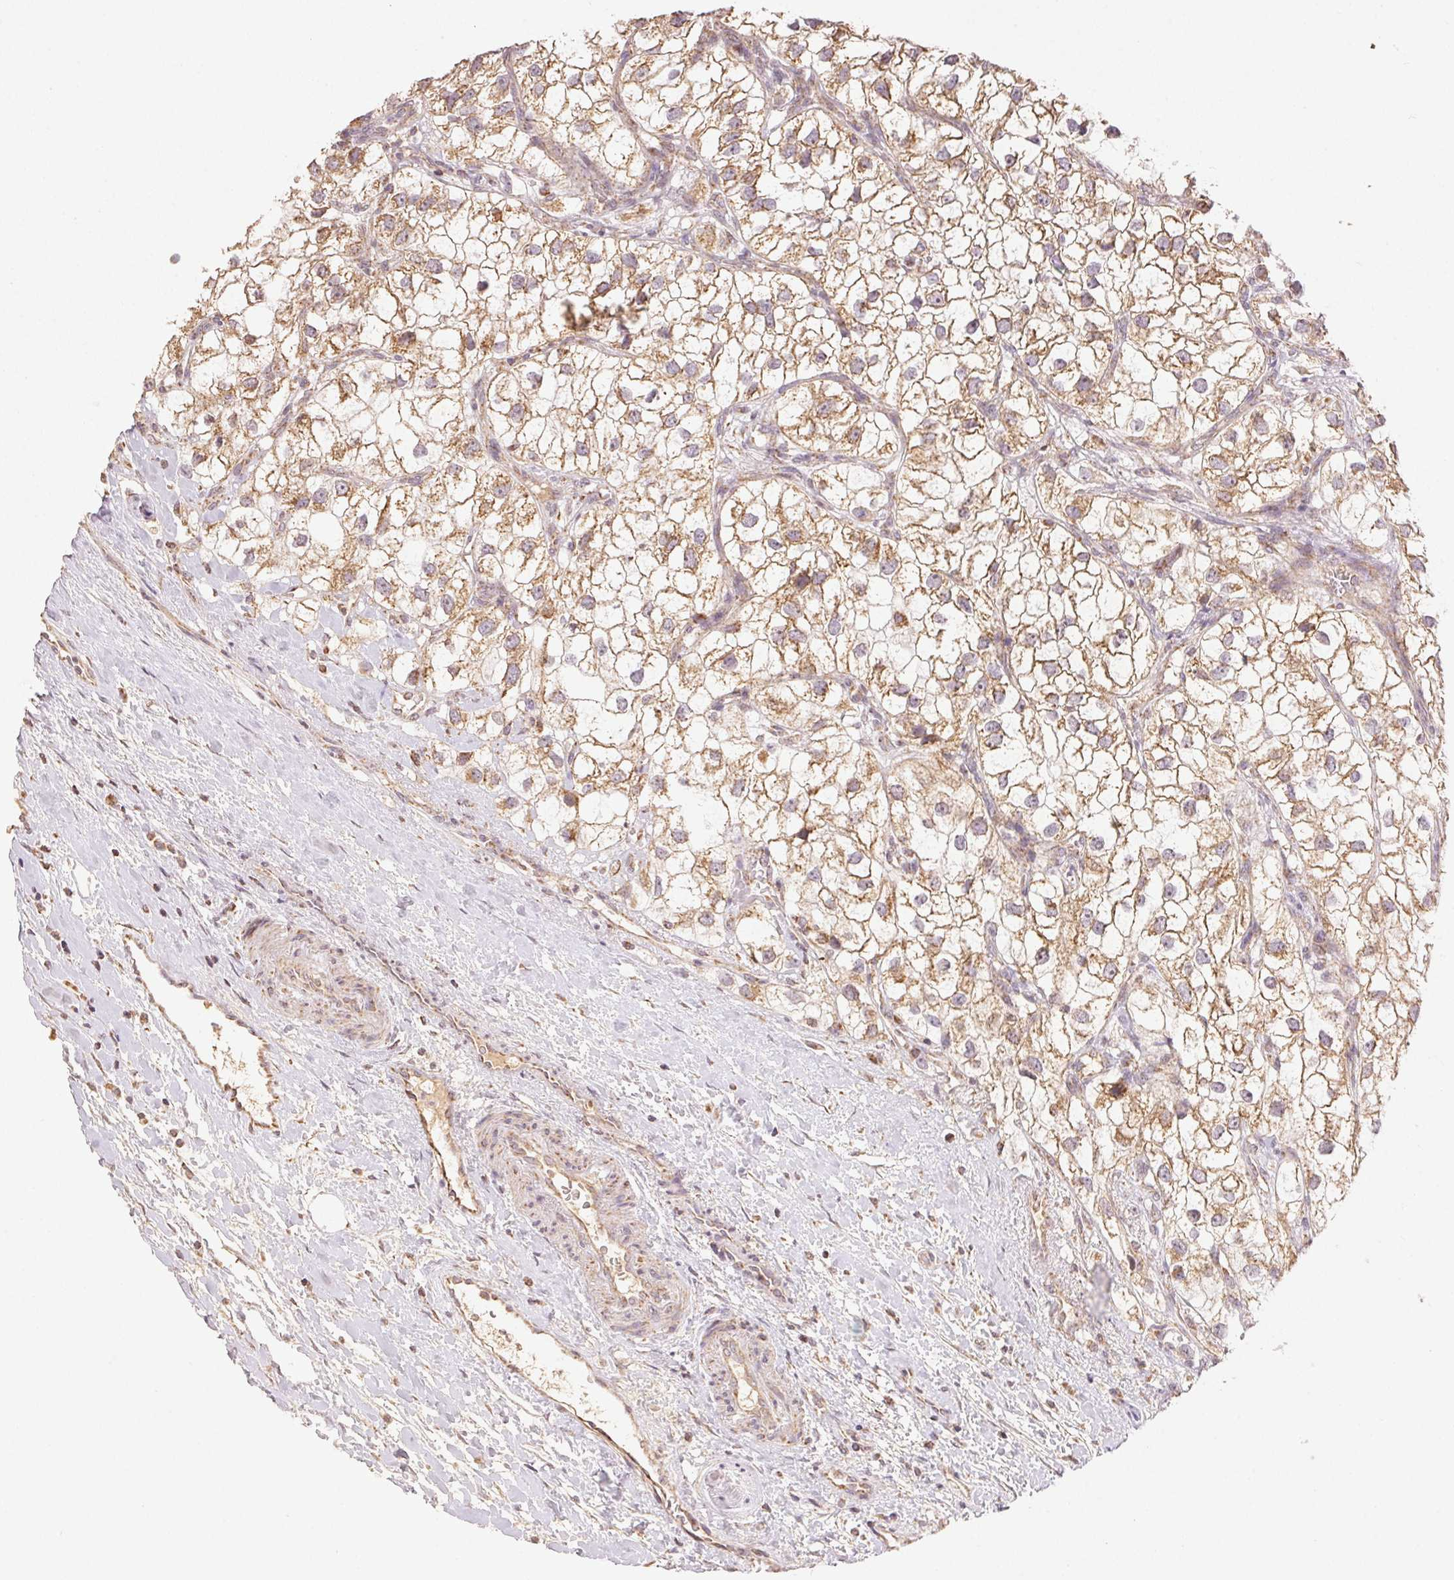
{"staining": {"intensity": "moderate", "quantity": ">75%", "location": "cytoplasmic/membranous"}, "tissue": "renal cancer", "cell_type": "Tumor cells", "image_type": "cancer", "snomed": [{"axis": "morphology", "description": "Adenocarcinoma, NOS"}, {"axis": "topography", "description": "Kidney"}], "caption": "High-magnification brightfield microscopy of adenocarcinoma (renal) stained with DAB (3,3'-diaminobenzidine) (brown) and counterstained with hematoxylin (blue). tumor cells exhibit moderate cytoplasmic/membranous positivity is present in about>75% of cells. The staining is performed using DAB (3,3'-diaminobenzidine) brown chromogen to label protein expression. The nuclei are counter-stained blue using hematoxylin.", "gene": "CLASP1", "patient": {"sex": "male", "age": 59}}